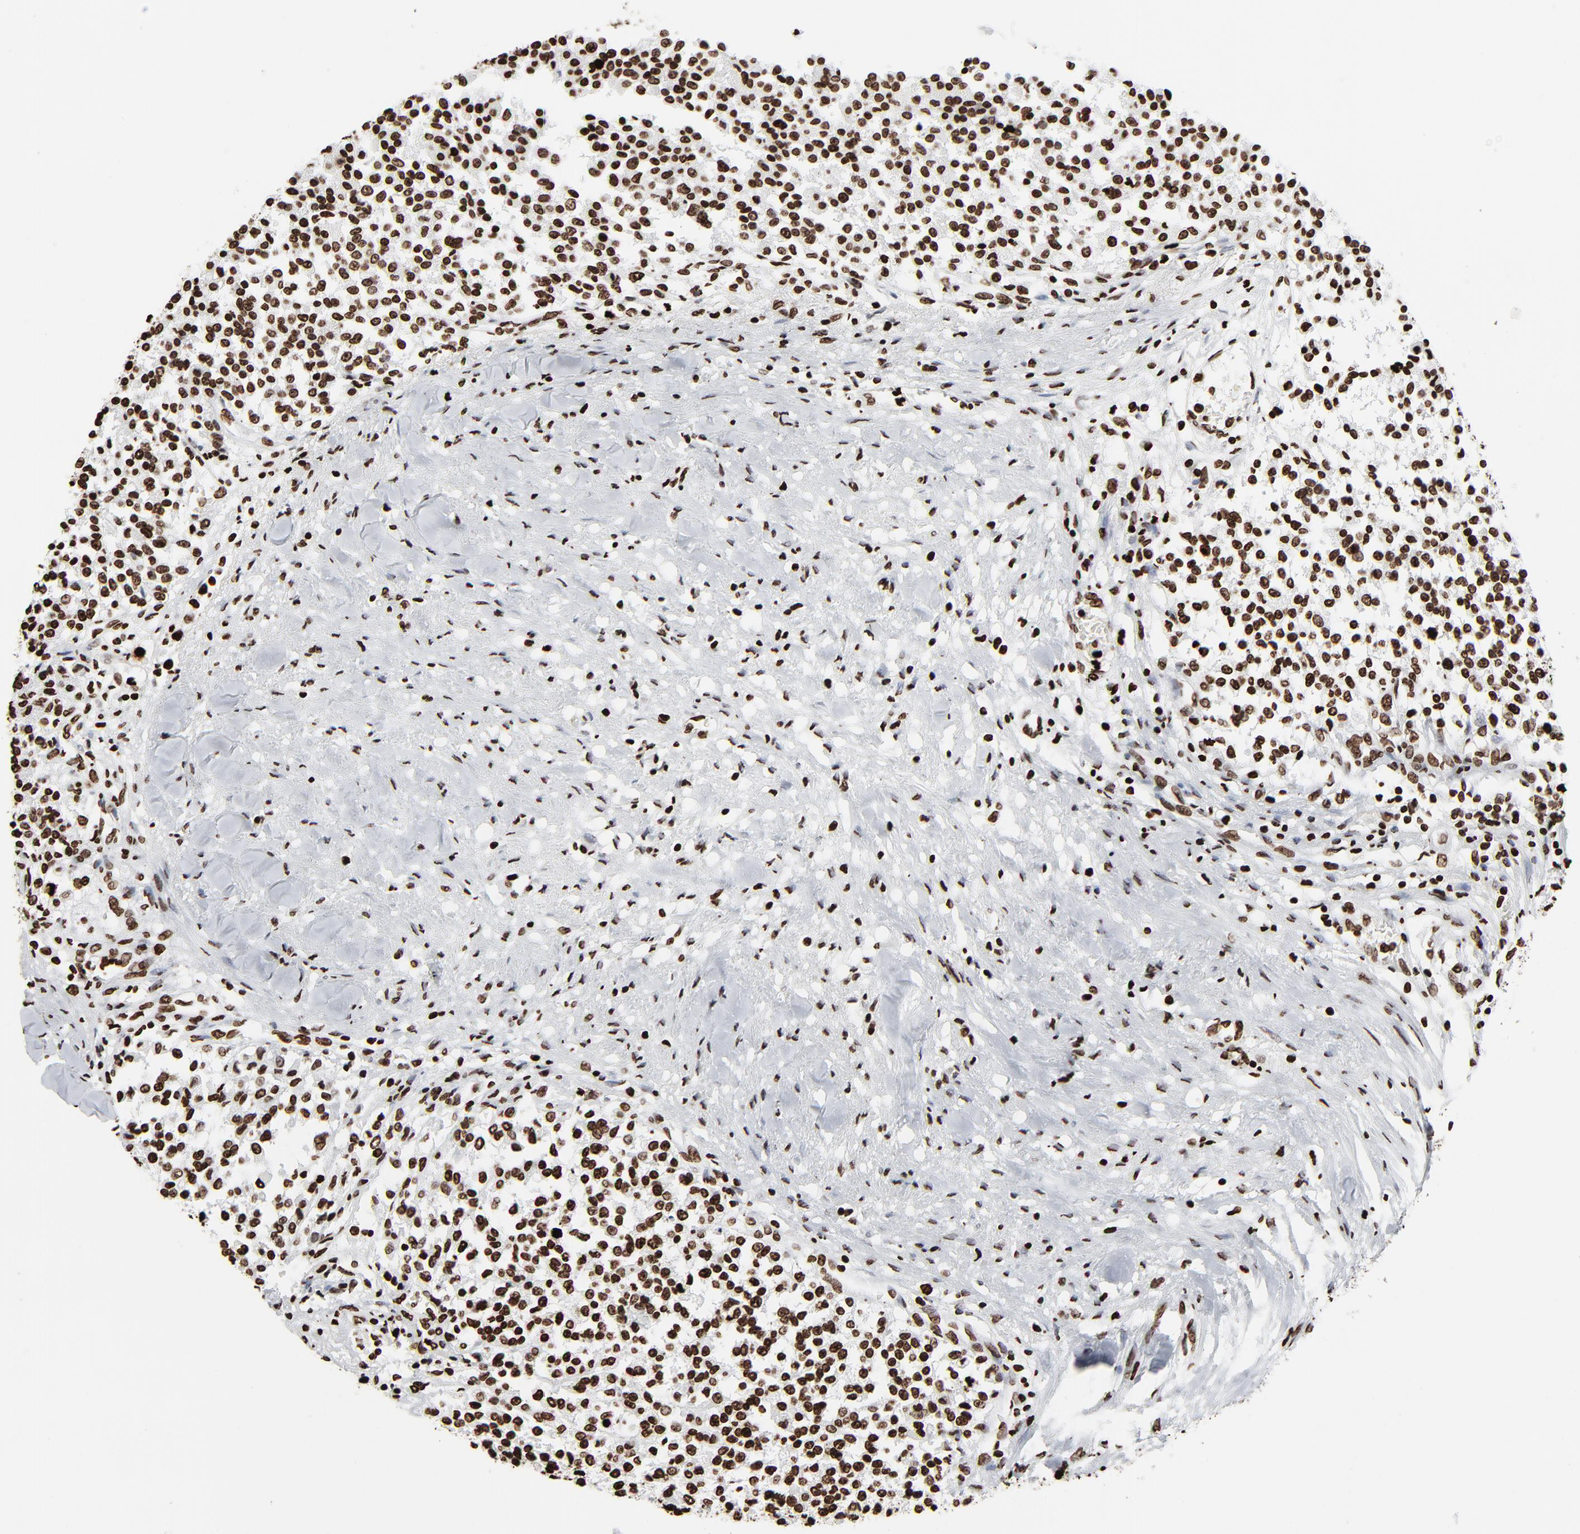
{"staining": {"intensity": "strong", "quantity": ">75%", "location": "nuclear"}, "tissue": "testis cancer", "cell_type": "Tumor cells", "image_type": "cancer", "snomed": [{"axis": "morphology", "description": "Seminoma, NOS"}, {"axis": "topography", "description": "Testis"}], "caption": "Human seminoma (testis) stained with a brown dye demonstrates strong nuclear positive expression in about >75% of tumor cells.", "gene": "H3-4", "patient": {"sex": "male", "age": 59}}